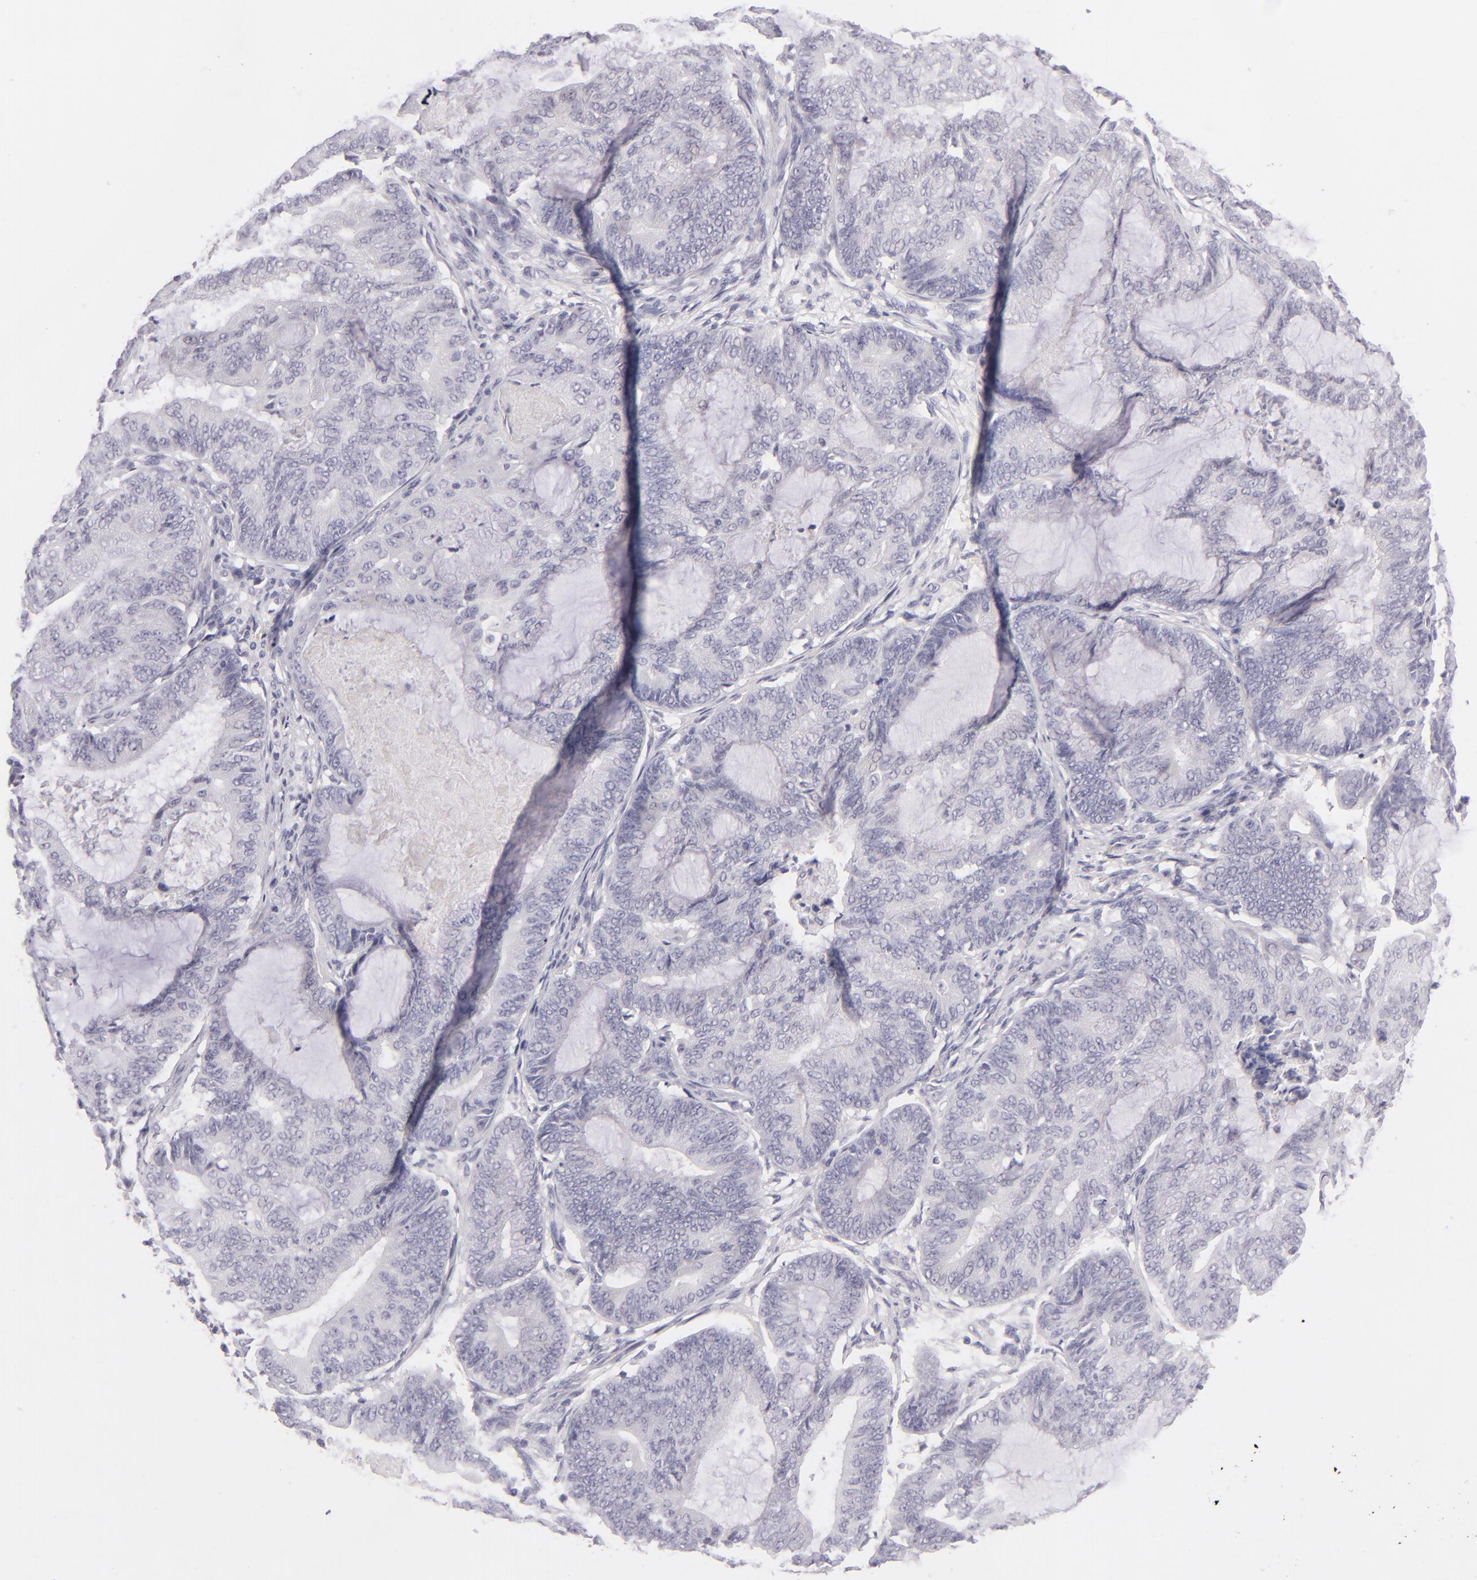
{"staining": {"intensity": "negative", "quantity": "none", "location": "none"}, "tissue": "endometrial cancer", "cell_type": "Tumor cells", "image_type": "cancer", "snomed": [{"axis": "morphology", "description": "Adenocarcinoma, NOS"}, {"axis": "topography", "description": "Endometrium"}], "caption": "Photomicrograph shows no protein staining in tumor cells of endometrial cancer (adenocarcinoma) tissue.", "gene": "TNNC1", "patient": {"sex": "female", "age": 63}}